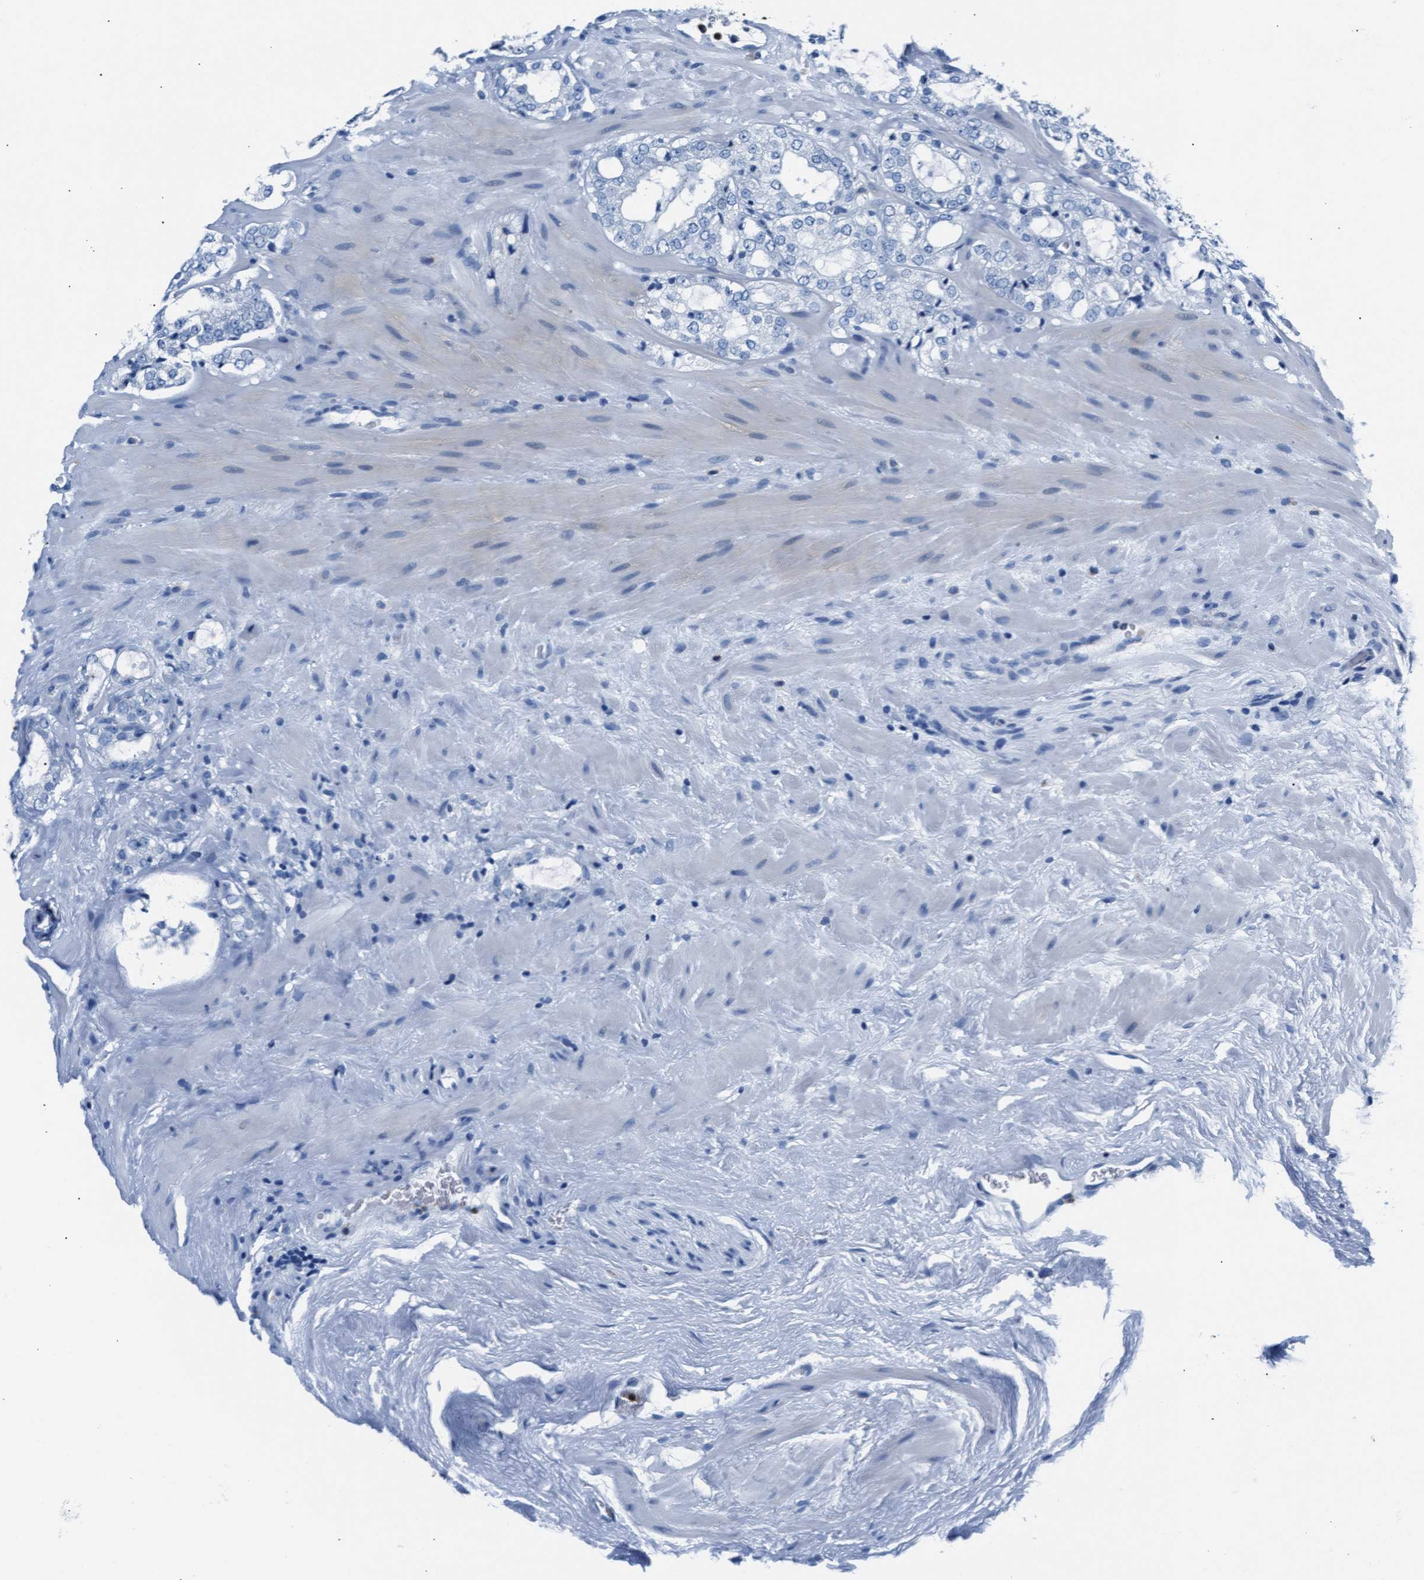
{"staining": {"intensity": "negative", "quantity": "none", "location": "none"}, "tissue": "prostate cancer", "cell_type": "Tumor cells", "image_type": "cancer", "snomed": [{"axis": "morphology", "description": "Adenocarcinoma, High grade"}, {"axis": "topography", "description": "Prostate"}], "caption": "Human prostate cancer (adenocarcinoma (high-grade)) stained for a protein using IHC demonstrates no positivity in tumor cells.", "gene": "MMP8", "patient": {"sex": "male", "age": 64}}